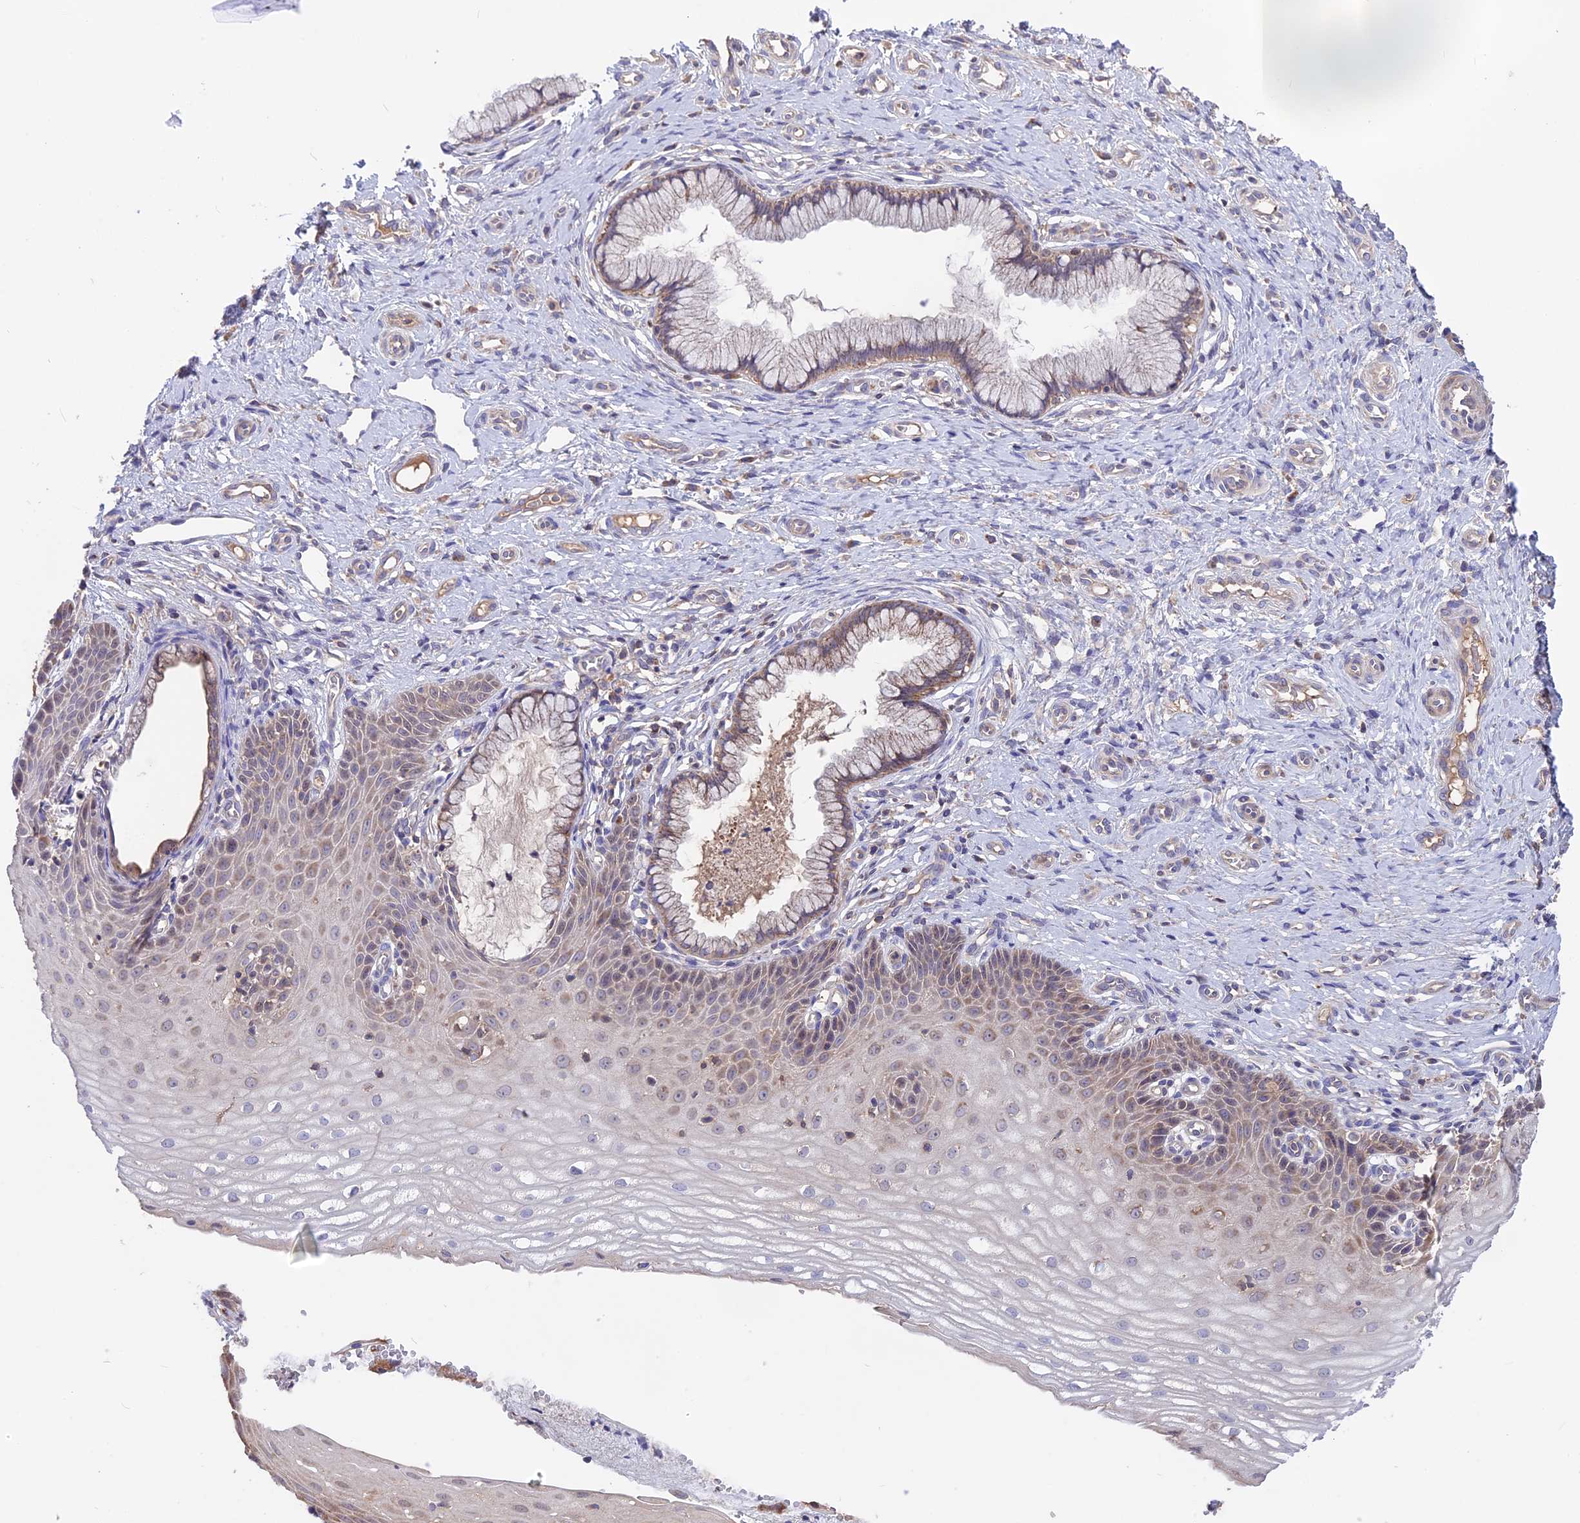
{"staining": {"intensity": "moderate", "quantity": ">75%", "location": "cytoplasmic/membranous"}, "tissue": "cervix", "cell_type": "Glandular cells", "image_type": "normal", "snomed": [{"axis": "morphology", "description": "Normal tissue, NOS"}, {"axis": "topography", "description": "Cervix"}], "caption": "About >75% of glandular cells in normal human cervix demonstrate moderate cytoplasmic/membranous protein positivity as visualized by brown immunohistochemical staining.", "gene": "NUDT8", "patient": {"sex": "female", "age": 36}}